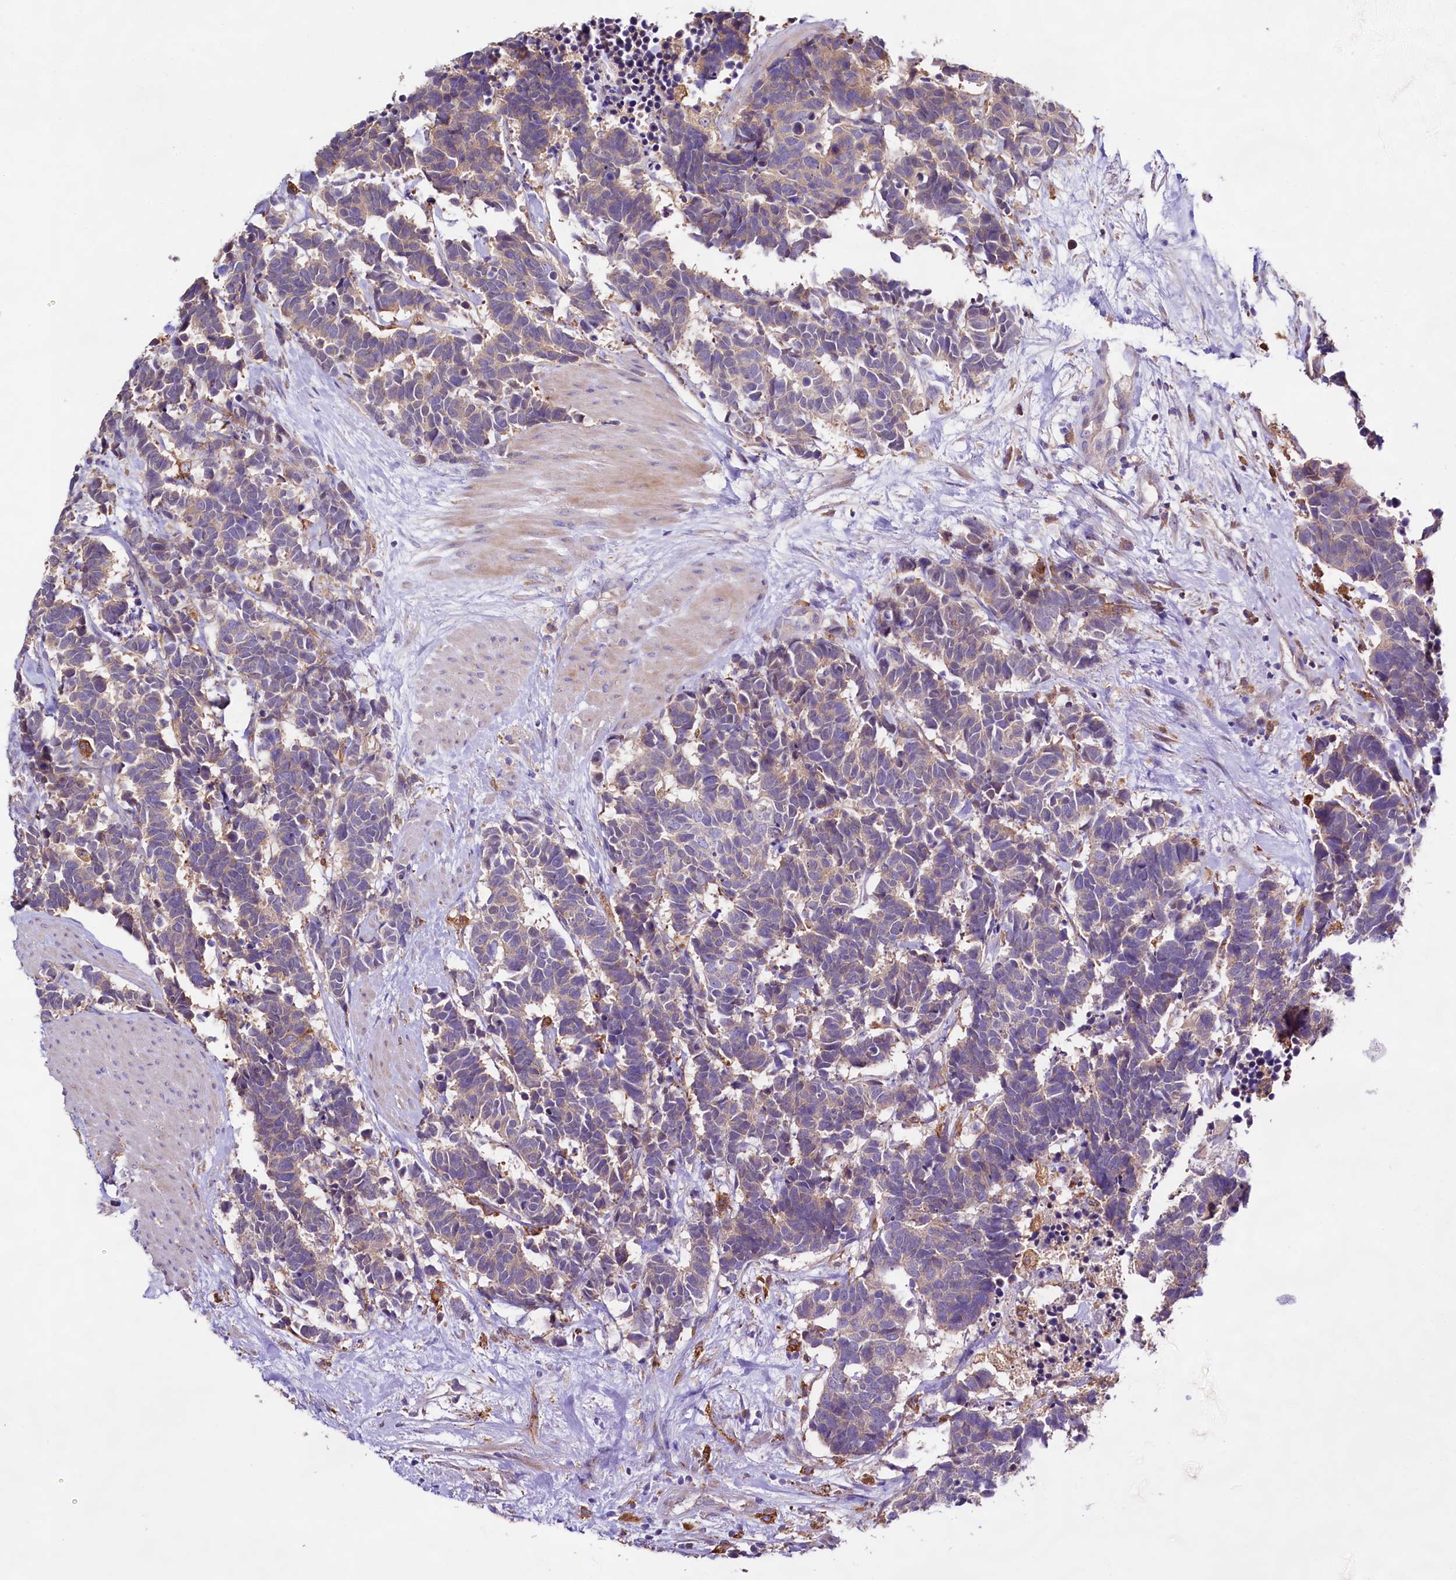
{"staining": {"intensity": "moderate", "quantity": "<25%", "location": "cytoplasmic/membranous"}, "tissue": "carcinoid", "cell_type": "Tumor cells", "image_type": "cancer", "snomed": [{"axis": "morphology", "description": "Carcinoma, NOS"}, {"axis": "morphology", "description": "Carcinoid, malignant, NOS"}, {"axis": "topography", "description": "Urinary bladder"}], "caption": "This is an image of immunohistochemistry (IHC) staining of carcinoma, which shows moderate expression in the cytoplasmic/membranous of tumor cells.", "gene": "DMXL2", "patient": {"sex": "male", "age": 57}}